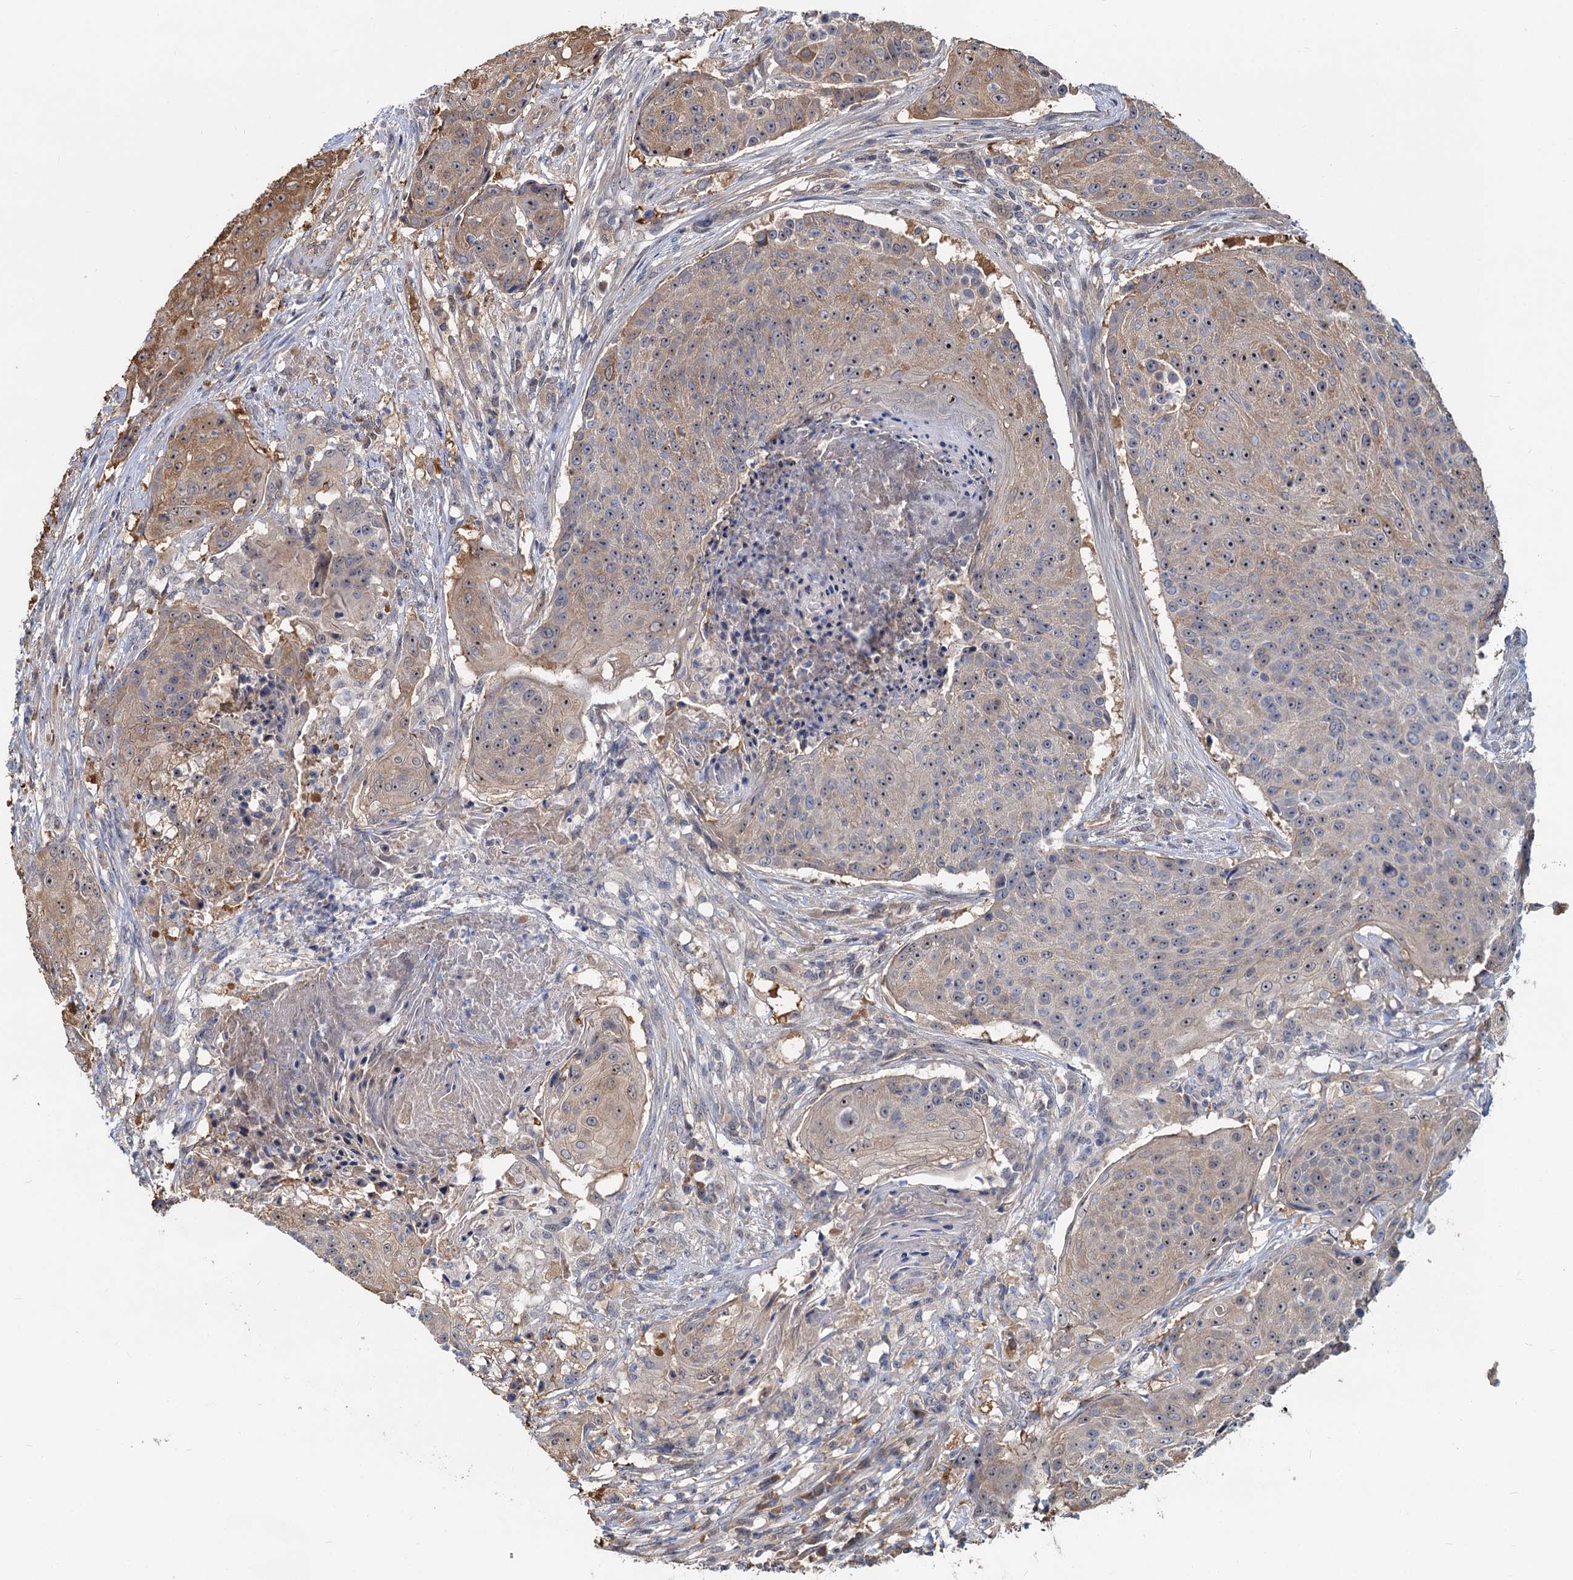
{"staining": {"intensity": "weak", "quantity": "25%-75%", "location": "cytoplasmic/membranous,nuclear"}, "tissue": "urothelial cancer", "cell_type": "Tumor cells", "image_type": "cancer", "snomed": [{"axis": "morphology", "description": "Urothelial carcinoma, High grade"}, {"axis": "topography", "description": "Urinary bladder"}], "caption": "High-power microscopy captured an immunohistochemistry (IHC) histopathology image of urothelial cancer, revealing weak cytoplasmic/membranous and nuclear positivity in about 25%-75% of tumor cells.", "gene": "SNX15", "patient": {"sex": "female", "age": 63}}